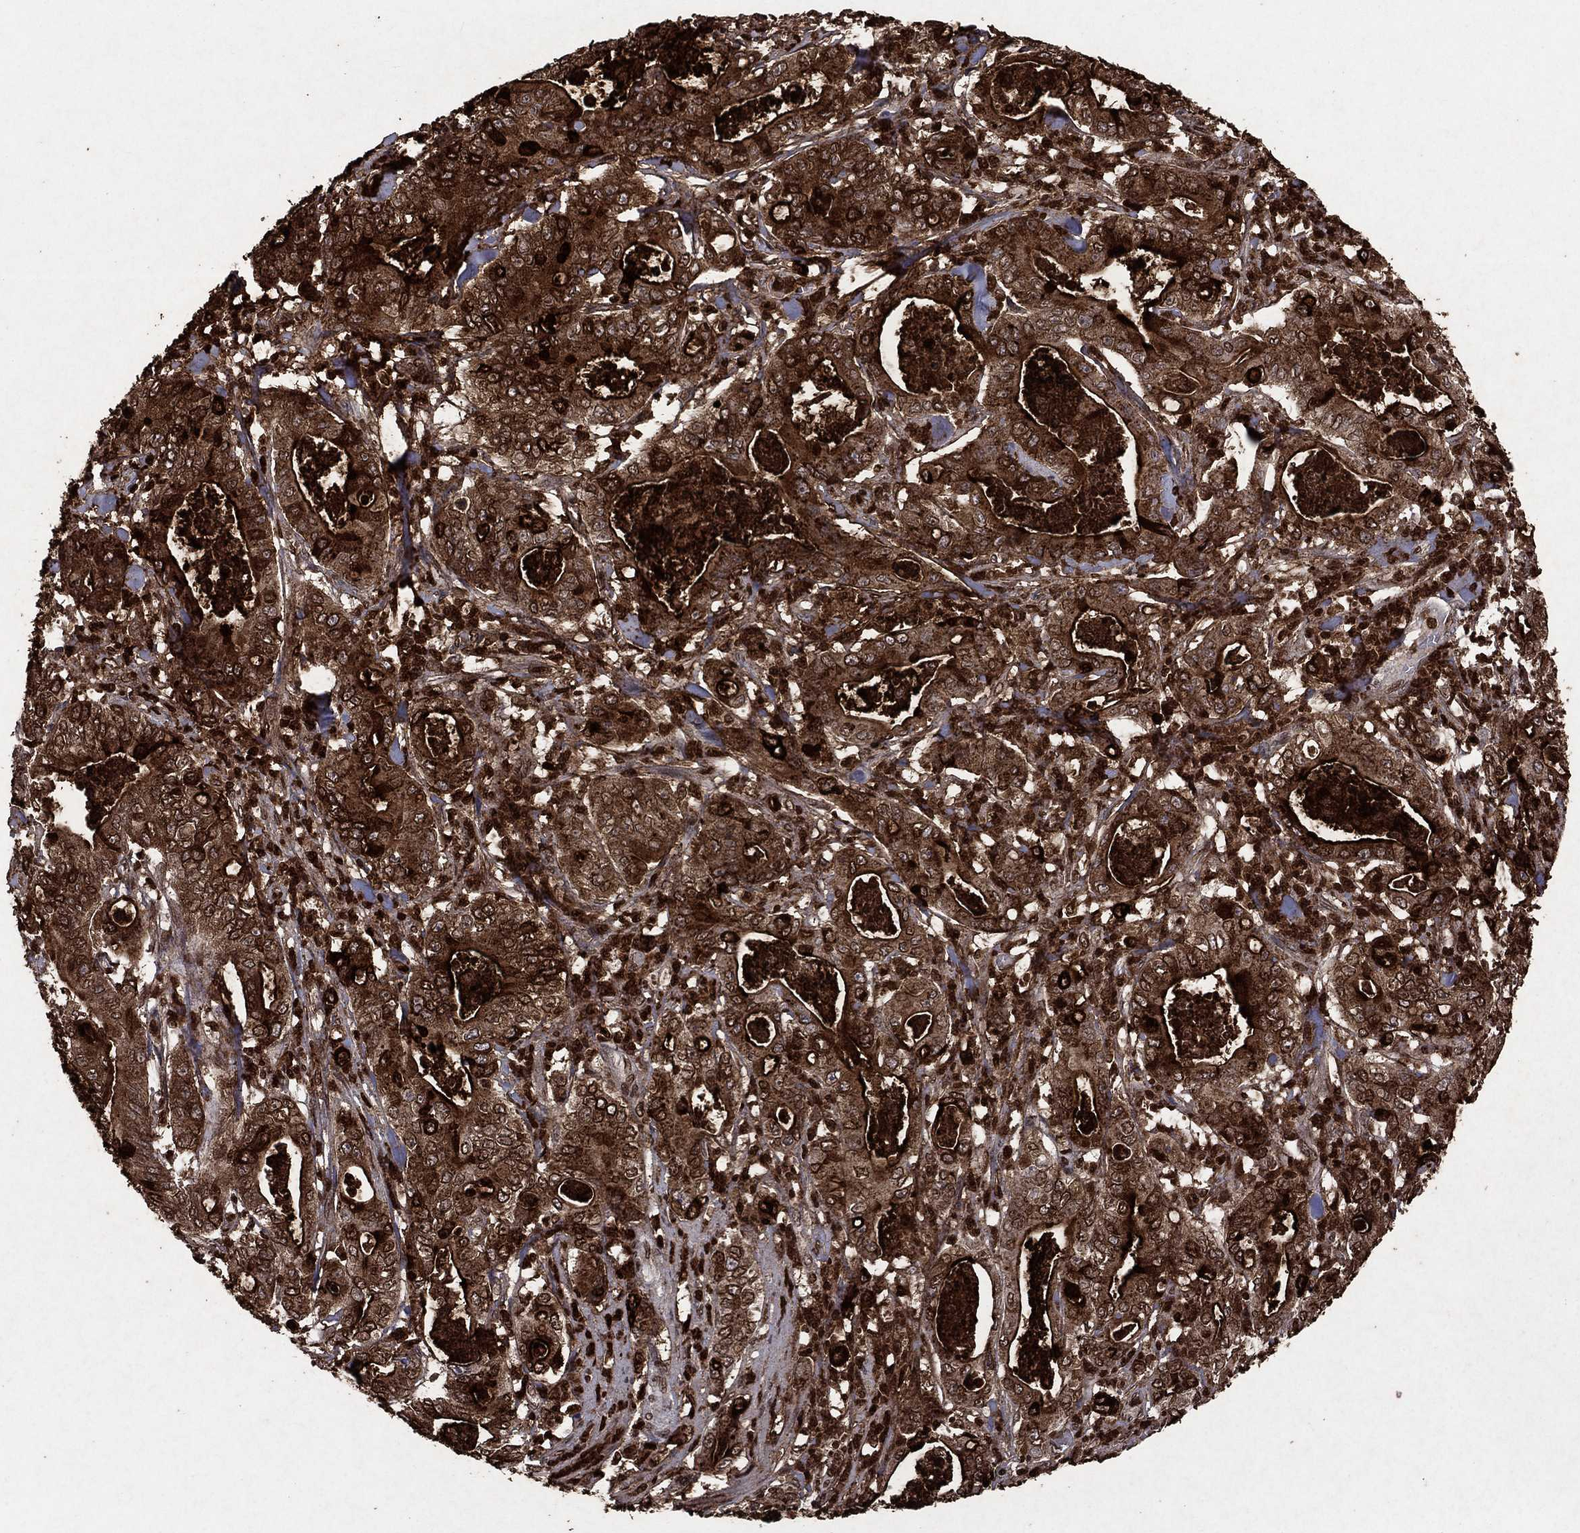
{"staining": {"intensity": "strong", "quantity": "25%-75%", "location": "cytoplasmic/membranous"}, "tissue": "pancreatic cancer", "cell_type": "Tumor cells", "image_type": "cancer", "snomed": [{"axis": "morphology", "description": "Adenocarcinoma, NOS"}, {"axis": "topography", "description": "Pancreas"}], "caption": "Immunohistochemical staining of pancreatic cancer reveals strong cytoplasmic/membranous protein expression in about 25%-75% of tumor cells.", "gene": "CD24", "patient": {"sex": "male", "age": 71}}